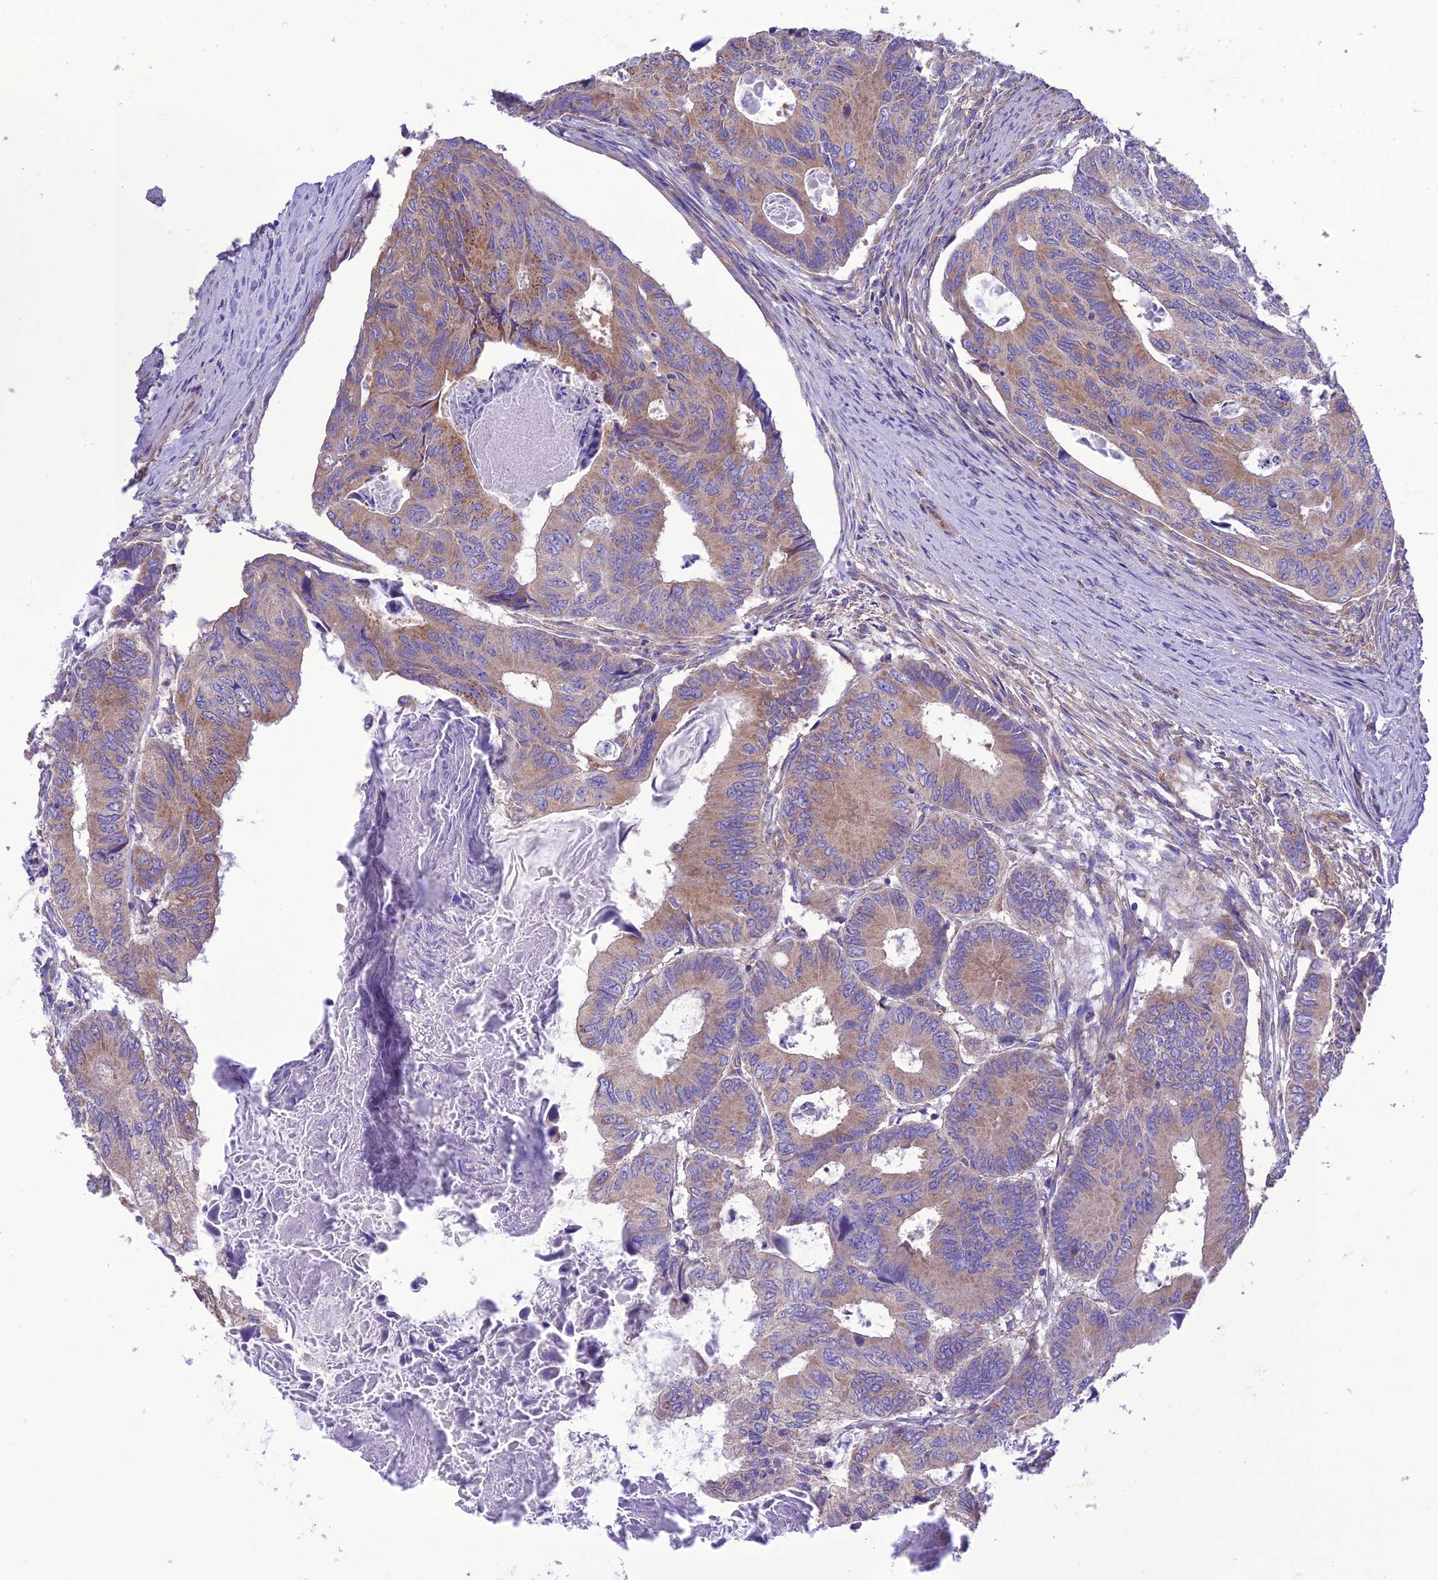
{"staining": {"intensity": "weak", "quantity": "25%-75%", "location": "cytoplasmic/membranous"}, "tissue": "colorectal cancer", "cell_type": "Tumor cells", "image_type": "cancer", "snomed": [{"axis": "morphology", "description": "Adenocarcinoma, NOS"}, {"axis": "topography", "description": "Colon"}], "caption": "Protein staining of colorectal cancer (adenocarcinoma) tissue demonstrates weak cytoplasmic/membranous staining in about 25%-75% of tumor cells. Ihc stains the protein of interest in brown and the nuclei are stained blue.", "gene": "MAP3K12", "patient": {"sex": "male", "age": 85}}